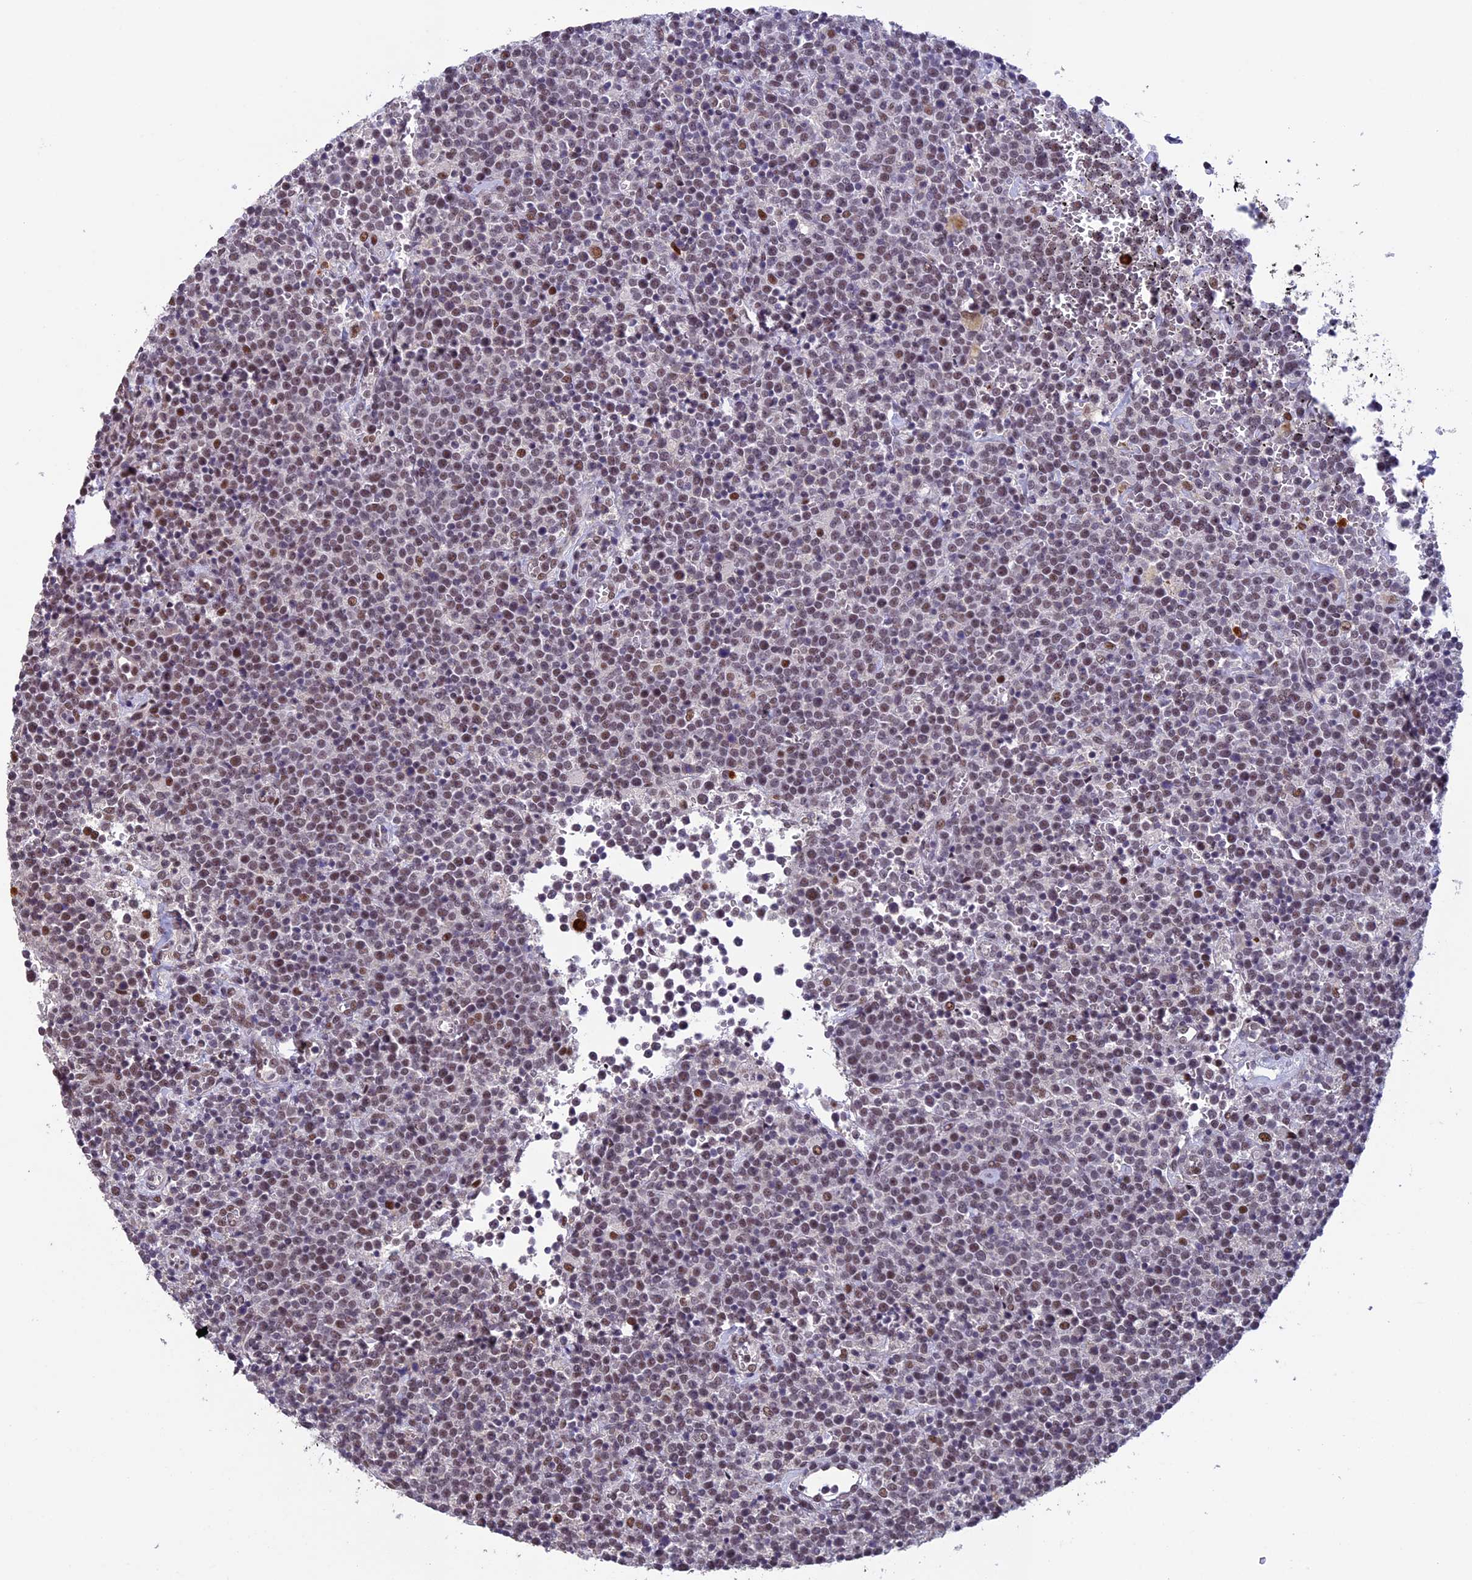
{"staining": {"intensity": "moderate", "quantity": ">75%", "location": "nuclear"}, "tissue": "lymphoma", "cell_type": "Tumor cells", "image_type": "cancer", "snomed": [{"axis": "morphology", "description": "Malignant lymphoma, non-Hodgkin's type, High grade"}, {"axis": "topography", "description": "Lymph node"}], "caption": "Immunohistochemistry (IHC) of lymphoma demonstrates medium levels of moderate nuclear staining in approximately >75% of tumor cells.", "gene": "RNF40", "patient": {"sex": "male", "age": 61}}